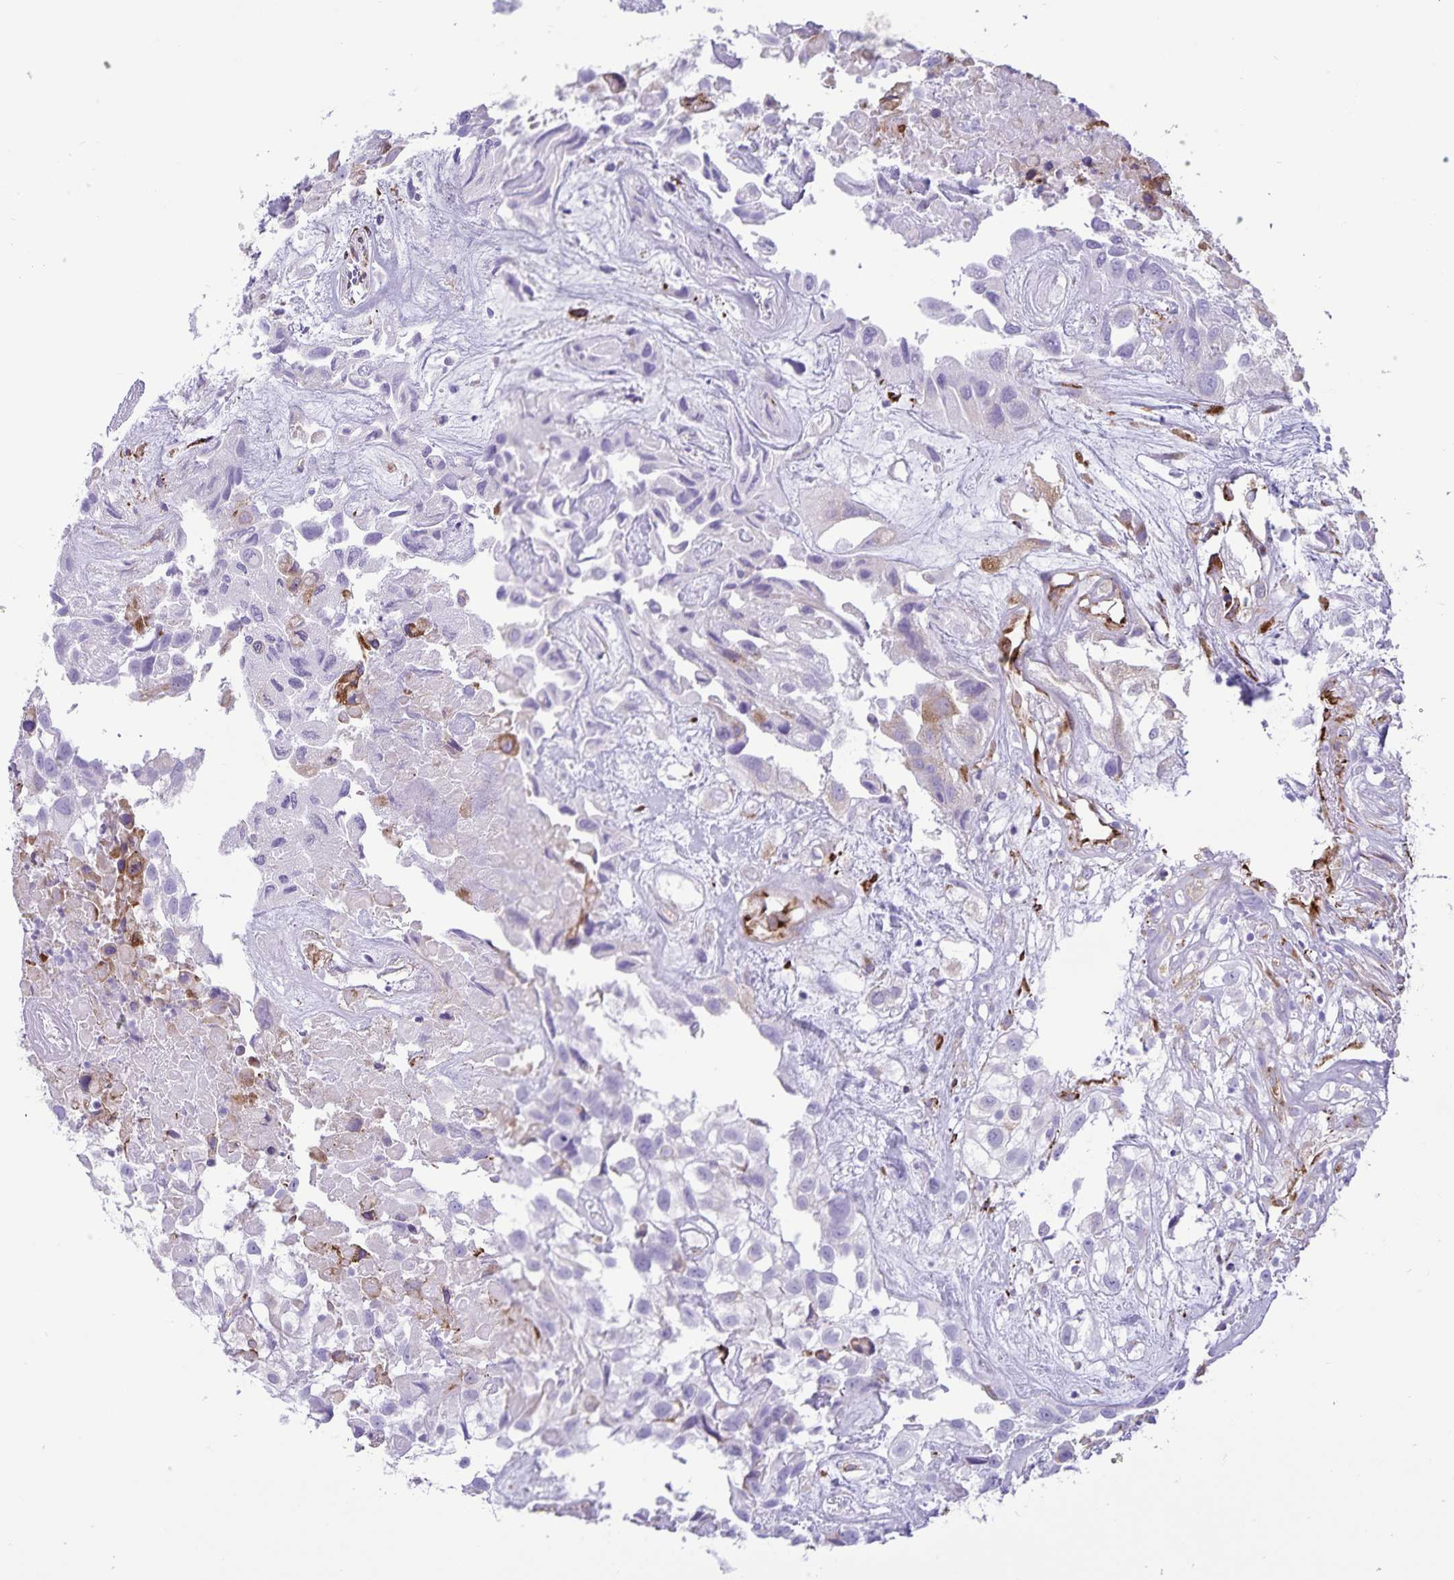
{"staining": {"intensity": "weak", "quantity": "<25%", "location": "cytoplasmic/membranous"}, "tissue": "urothelial cancer", "cell_type": "Tumor cells", "image_type": "cancer", "snomed": [{"axis": "morphology", "description": "Urothelial carcinoma, High grade"}, {"axis": "topography", "description": "Urinary bladder"}], "caption": "The micrograph reveals no significant positivity in tumor cells of urothelial cancer.", "gene": "RCN1", "patient": {"sex": "male", "age": 56}}